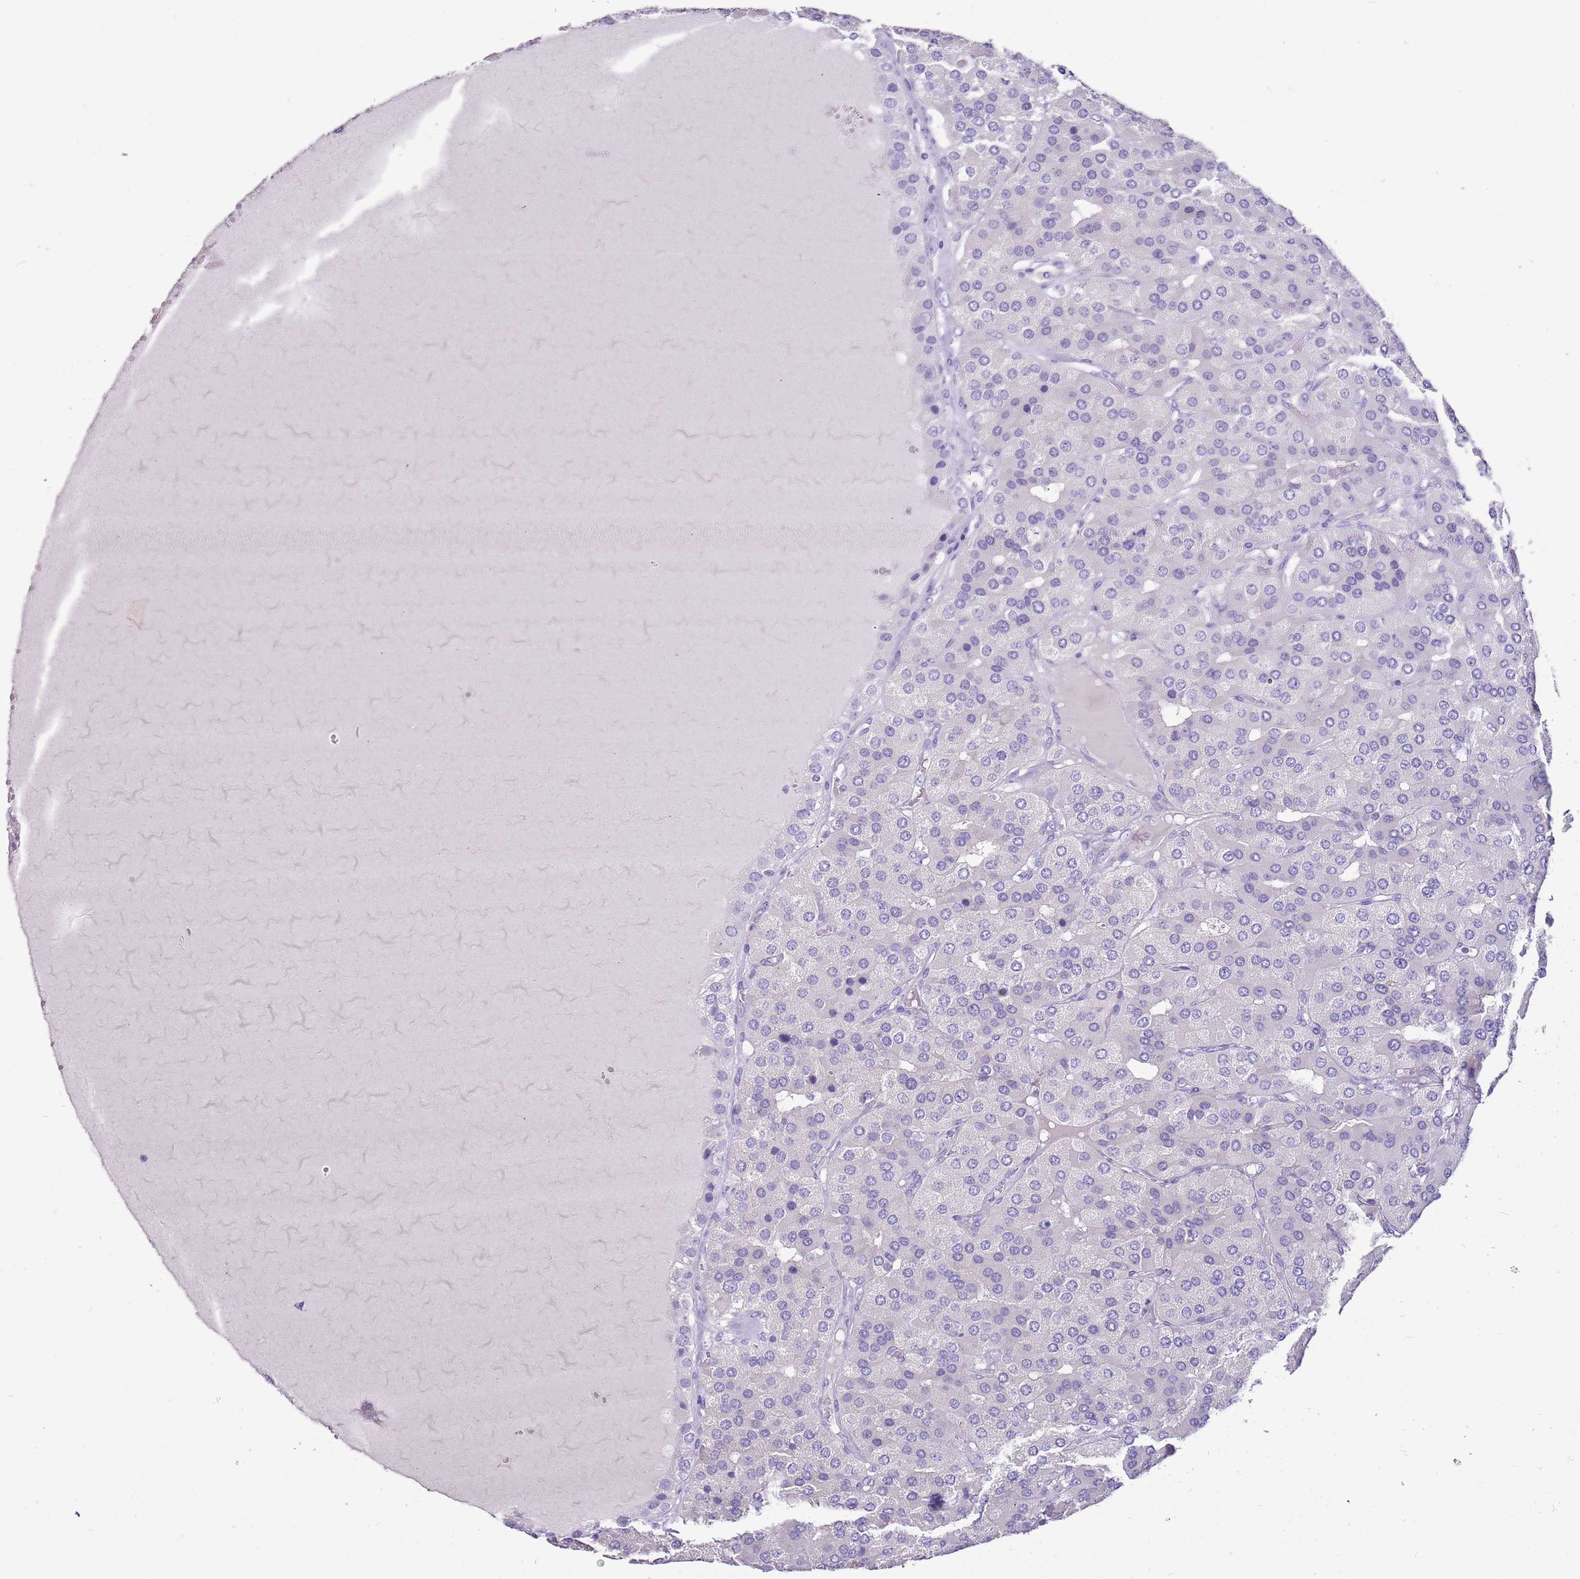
{"staining": {"intensity": "negative", "quantity": "none", "location": "none"}, "tissue": "parathyroid gland", "cell_type": "Glandular cells", "image_type": "normal", "snomed": [{"axis": "morphology", "description": "Normal tissue, NOS"}, {"axis": "morphology", "description": "Adenoma, NOS"}, {"axis": "topography", "description": "Parathyroid gland"}], "caption": "Immunohistochemical staining of normal parathyroid gland exhibits no significant positivity in glandular cells.", "gene": "ENSG00000271254", "patient": {"sex": "female", "age": 86}}